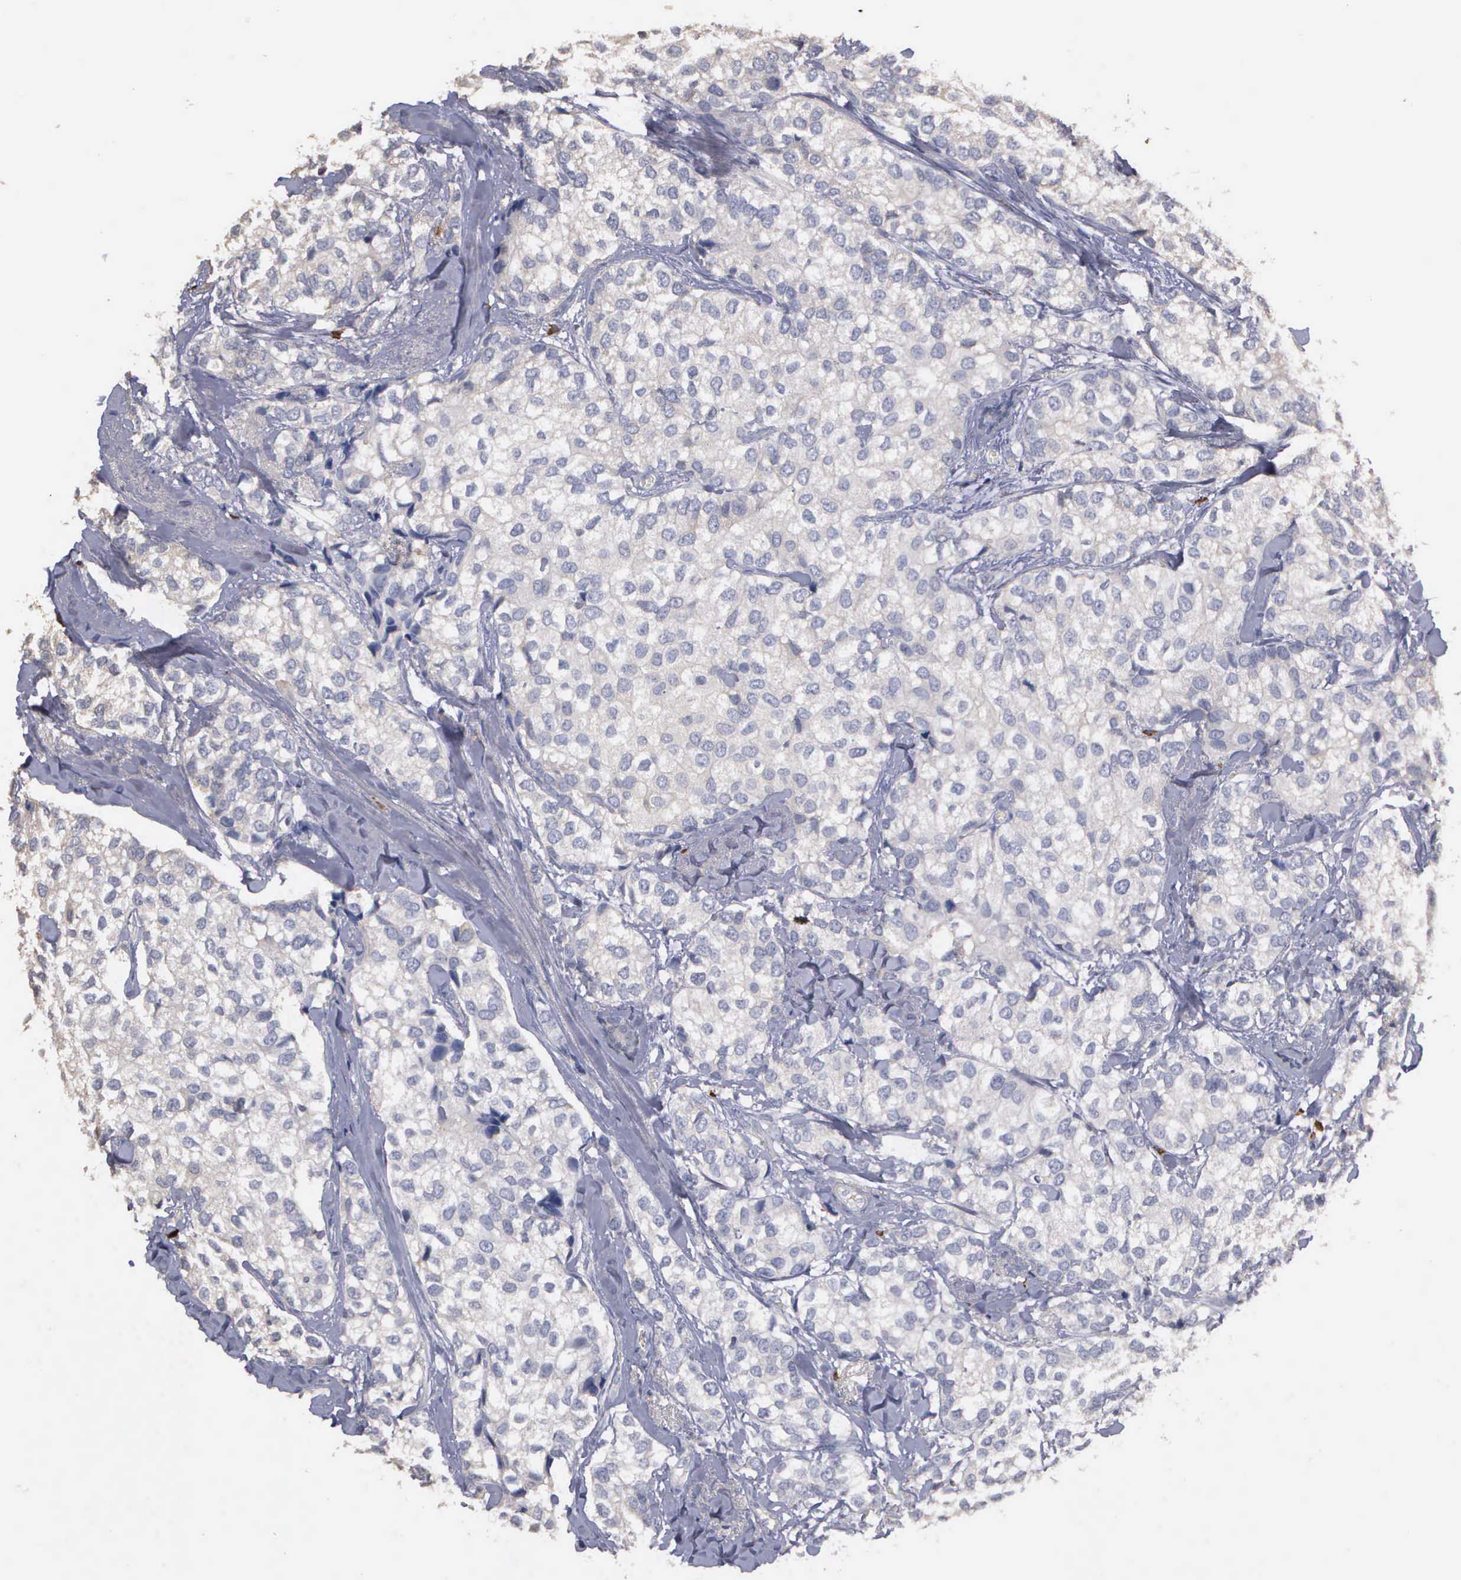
{"staining": {"intensity": "negative", "quantity": "none", "location": "none"}, "tissue": "breast cancer", "cell_type": "Tumor cells", "image_type": "cancer", "snomed": [{"axis": "morphology", "description": "Duct carcinoma"}, {"axis": "topography", "description": "Breast"}], "caption": "A photomicrograph of human breast cancer (infiltrating ductal carcinoma) is negative for staining in tumor cells. (Immunohistochemistry (ihc), brightfield microscopy, high magnification).", "gene": "ENO3", "patient": {"sex": "female", "age": 68}}